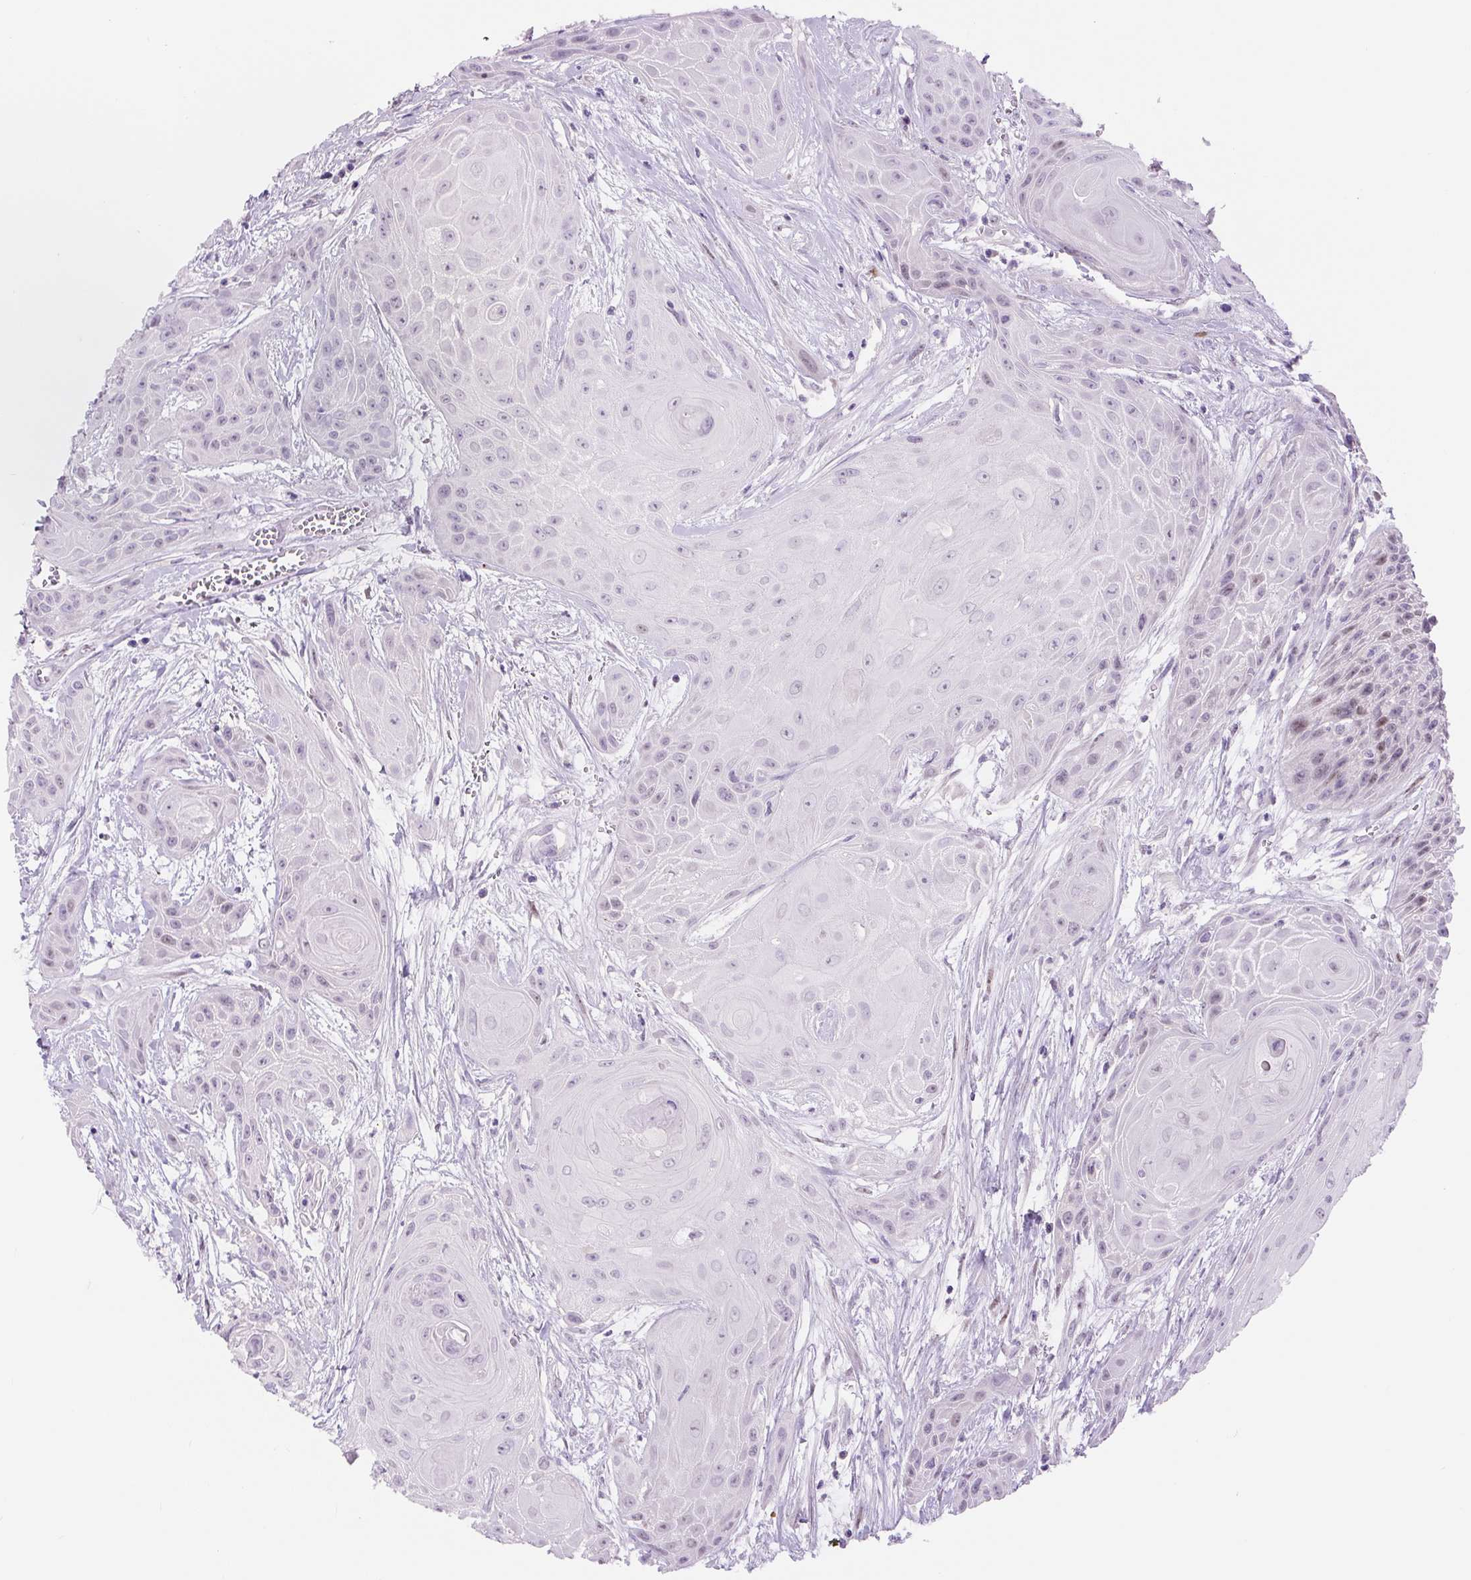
{"staining": {"intensity": "moderate", "quantity": "<25%", "location": "nuclear"}, "tissue": "head and neck cancer", "cell_type": "Tumor cells", "image_type": "cancer", "snomed": [{"axis": "morphology", "description": "Squamous cell carcinoma, NOS"}, {"axis": "topography", "description": "Head-Neck"}], "caption": "DAB immunohistochemical staining of head and neck cancer demonstrates moderate nuclear protein positivity in about <25% of tumor cells.", "gene": "SIX1", "patient": {"sex": "female", "age": 73}}